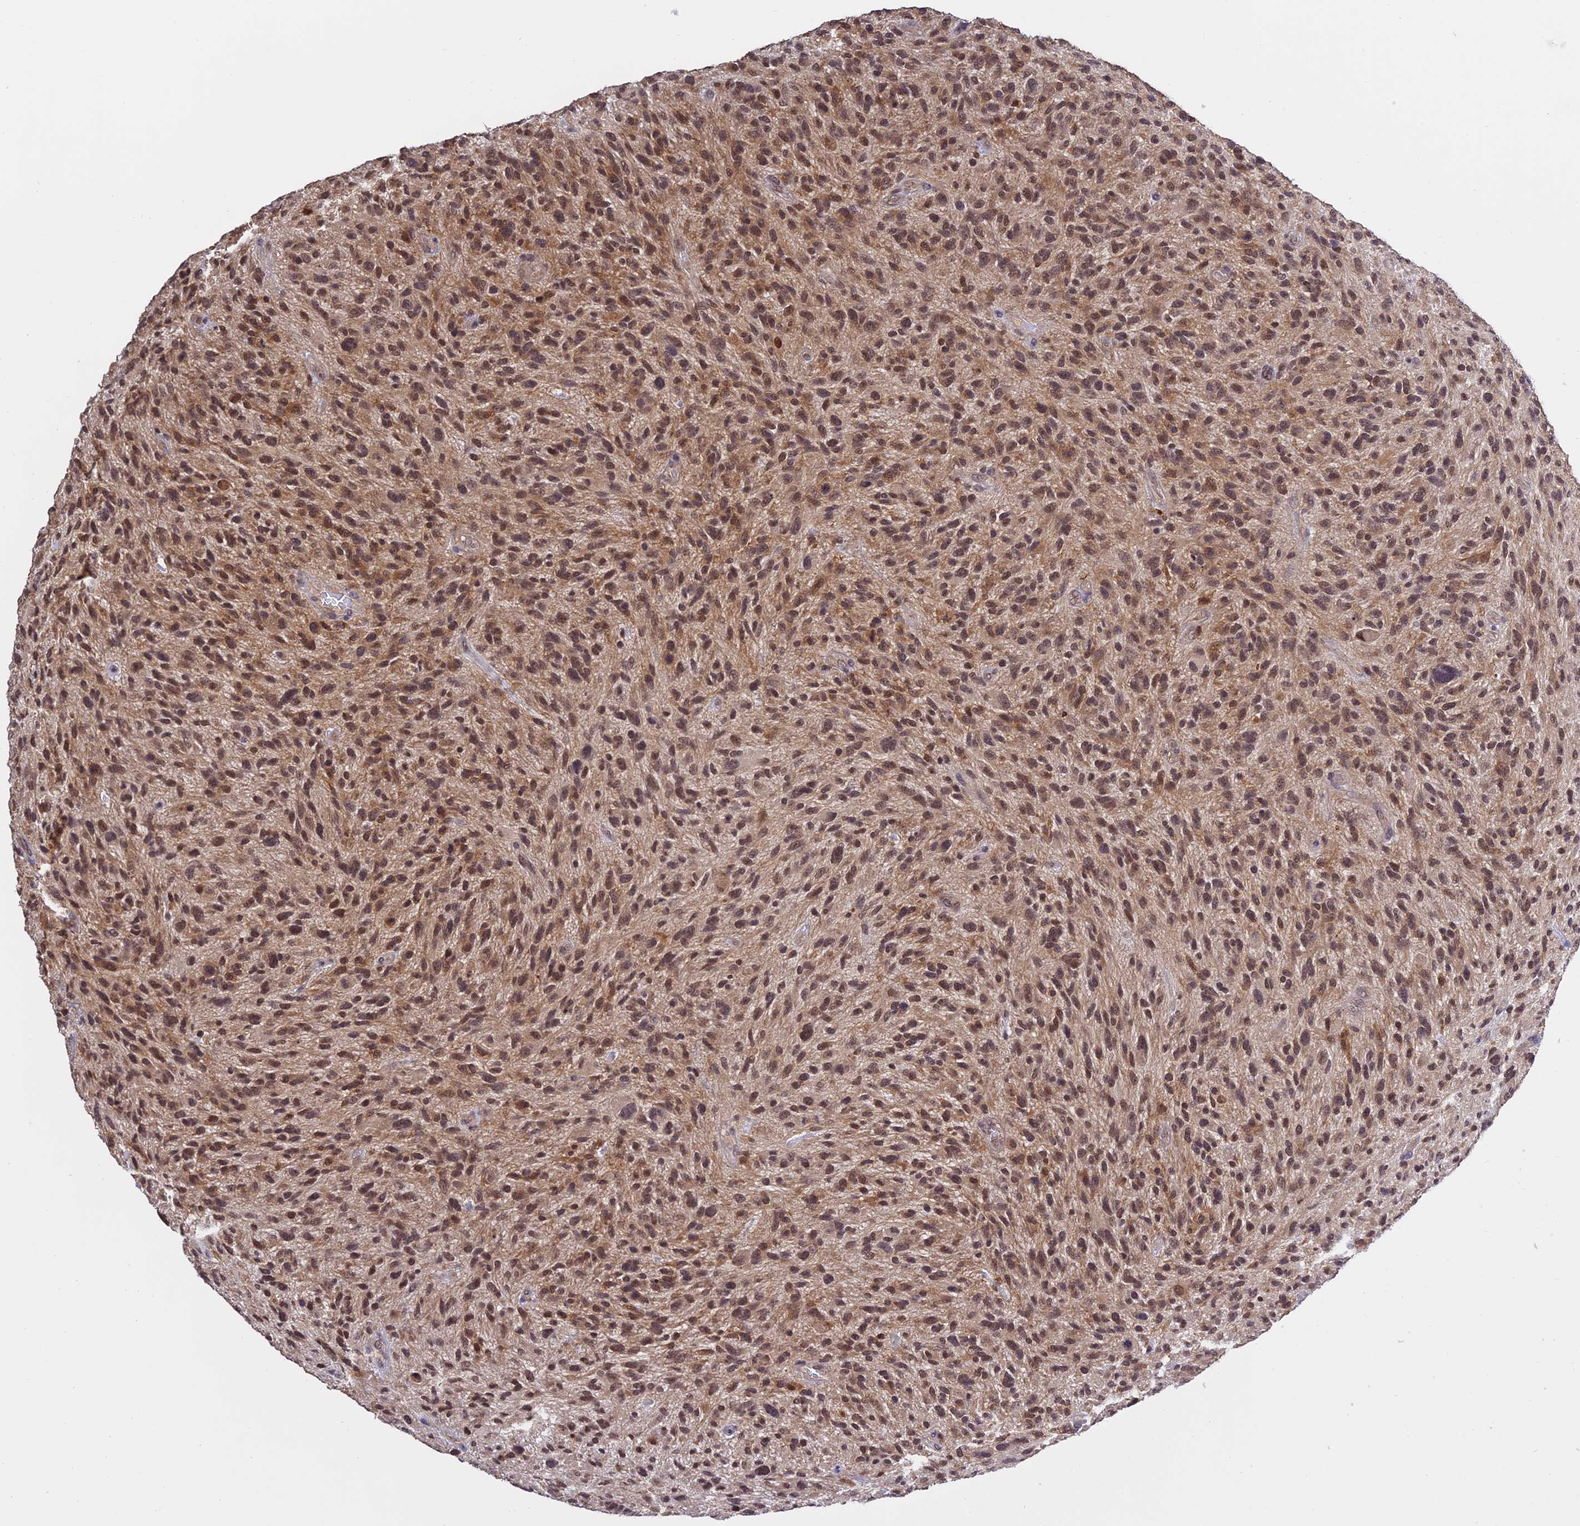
{"staining": {"intensity": "moderate", "quantity": ">75%", "location": "cytoplasmic/membranous,nuclear"}, "tissue": "glioma", "cell_type": "Tumor cells", "image_type": "cancer", "snomed": [{"axis": "morphology", "description": "Glioma, malignant, High grade"}, {"axis": "topography", "description": "Brain"}], "caption": "A brown stain highlights moderate cytoplasmic/membranous and nuclear positivity of a protein in glioma tumor cells. The staining was performed using DAB to visualize the protein expression in brown, while the nuclei were stained in blue with hematoxylin (Magnification: 20x).", "gene": "MNS1", "patient": {"sex": "male", "age": 47}}